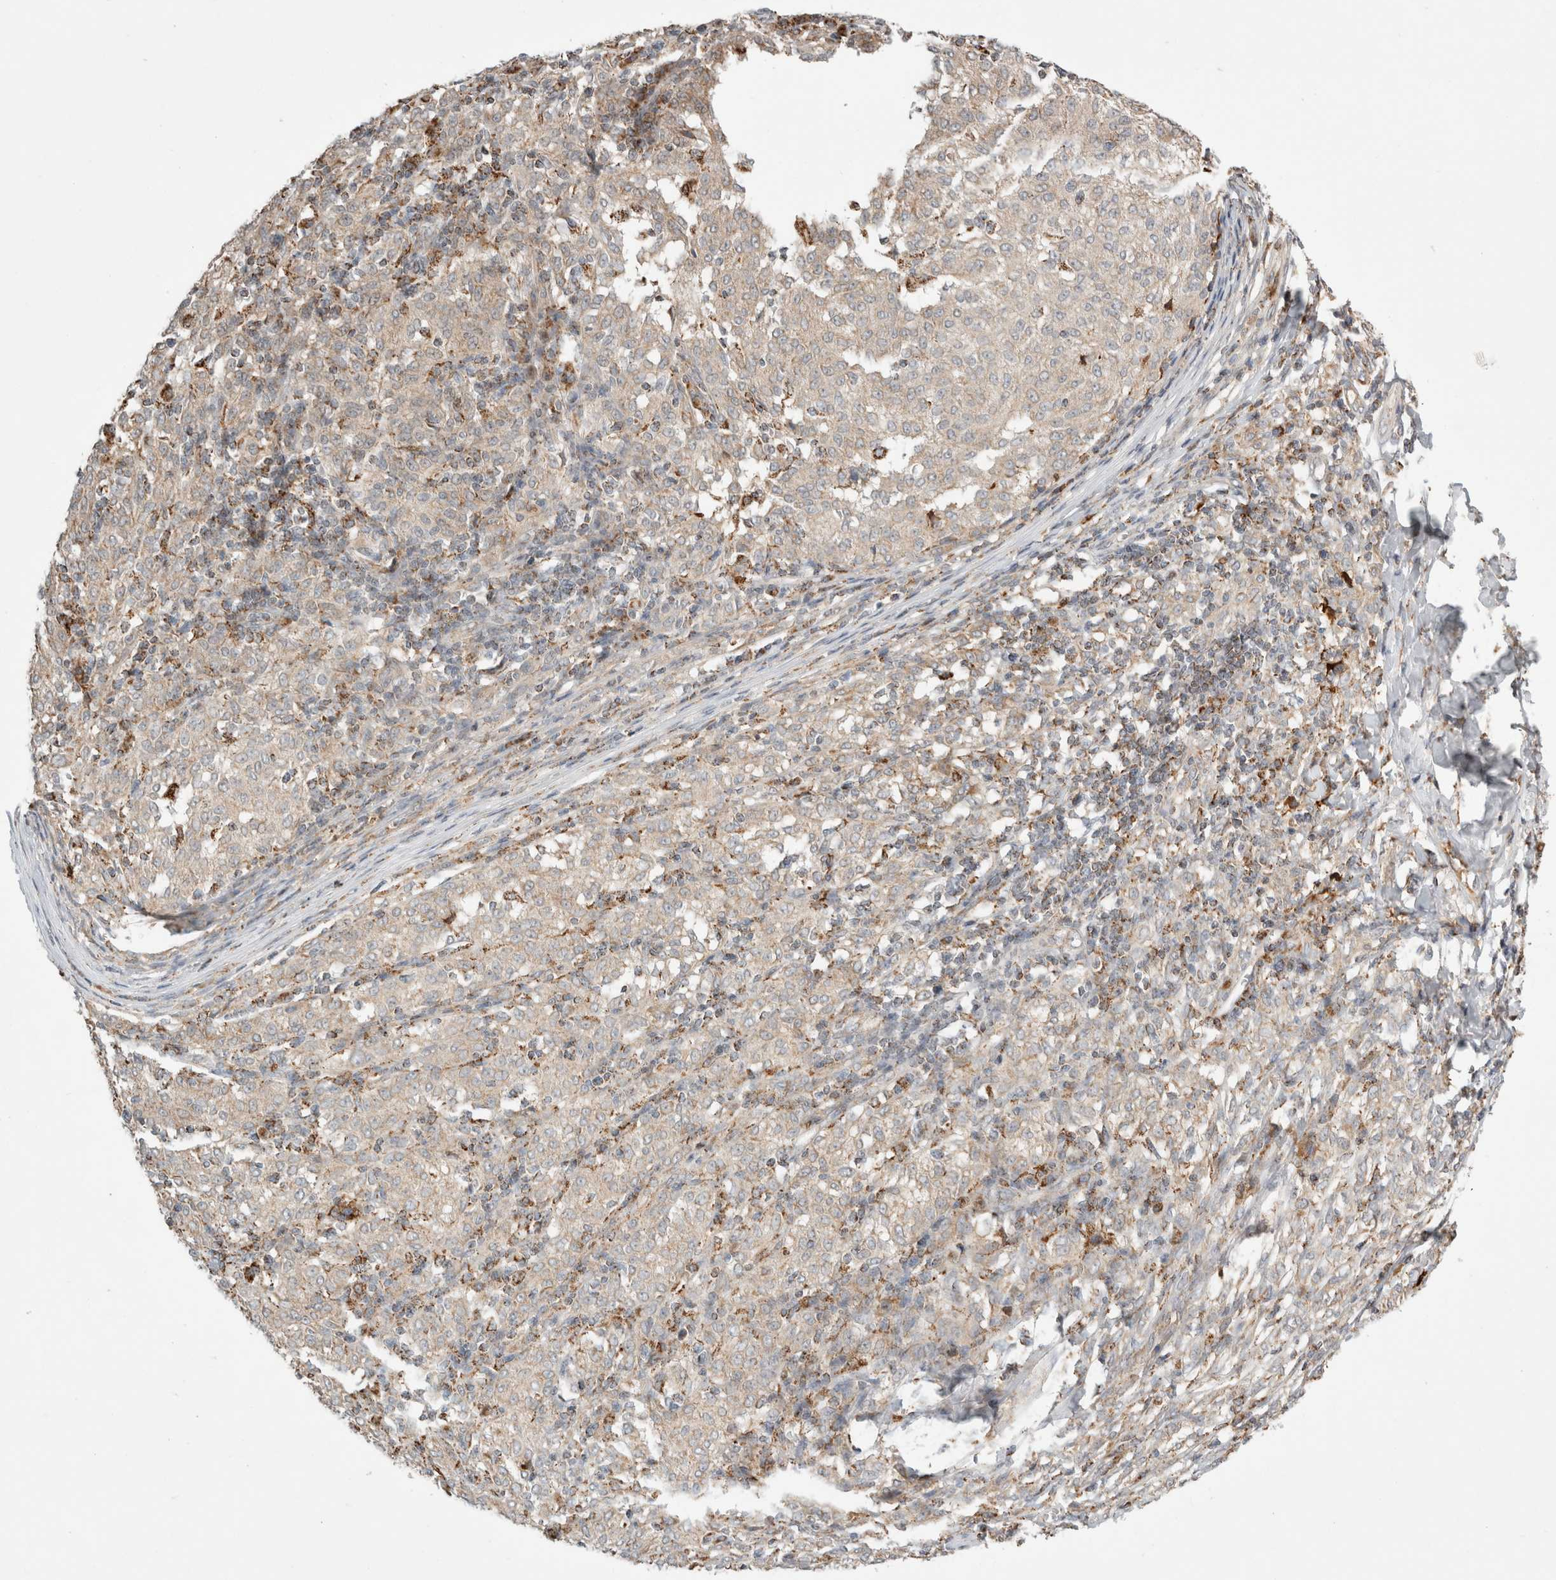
{"staining": {"intensity": "negative", "quantity": "none", "location": "none"}, "tissue": "melanoma", "cell_type": "Tumor cells", "image_type": "cancer", "snomed": [{"axis": "morphology", "description": "Malignant melanoma, NOS"}, {"axis": "topography", "description": "Skin"}], "caption": "Melanoma was stained to show a protein in brown. There is no significant staining in tumor cells. Brightfield microscopy of IHC stained with DAB (3,3'-diaminobenzidine) (brown) and hematoxylin (blue), captured at high magnification.", "gene": "HROB", "patient": {"sex": "female", "age": 72}}